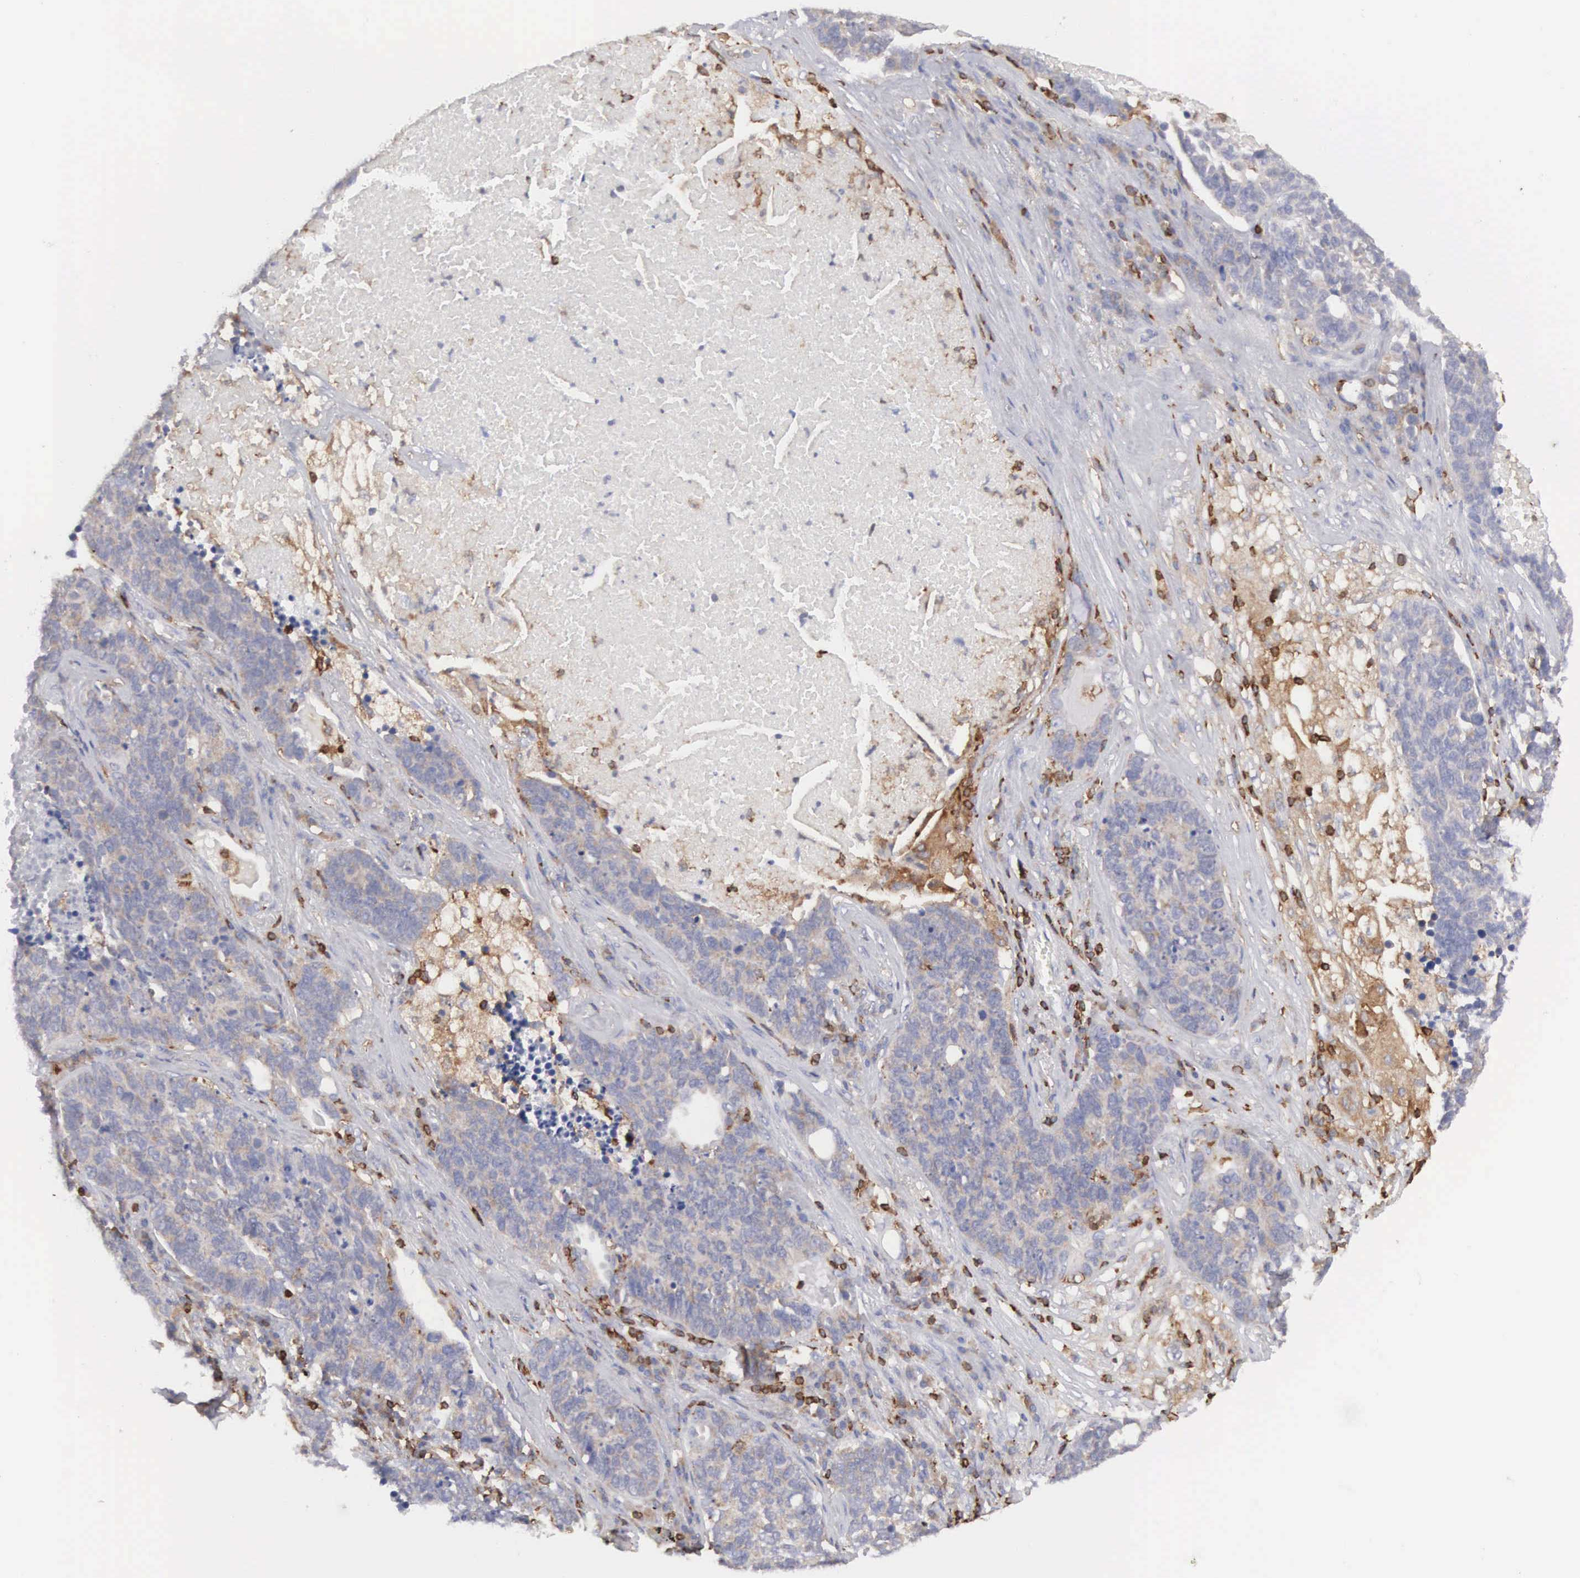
{"staining": {"intensity": "weak", "quantity": "25%-75%", "location": "cytoplasmic/membranous"}, "tissue": "lung cancer", "cell_type": "Tumor cells", "image_type": "cancer", "snomed": [{"axis": "morphology", "description": "Neoplasm, malignant, NOS"}, {"axis": "topography", "description": "Lung"}], "caption": "Protein staining exhibits weak cytoplasmic/membranous positivity in approximately 25%-75% of tumor cells in malignant neoplasm (lung).", "gene": "SH3BP1", "patient": {"sex": "female", "age": 75}}